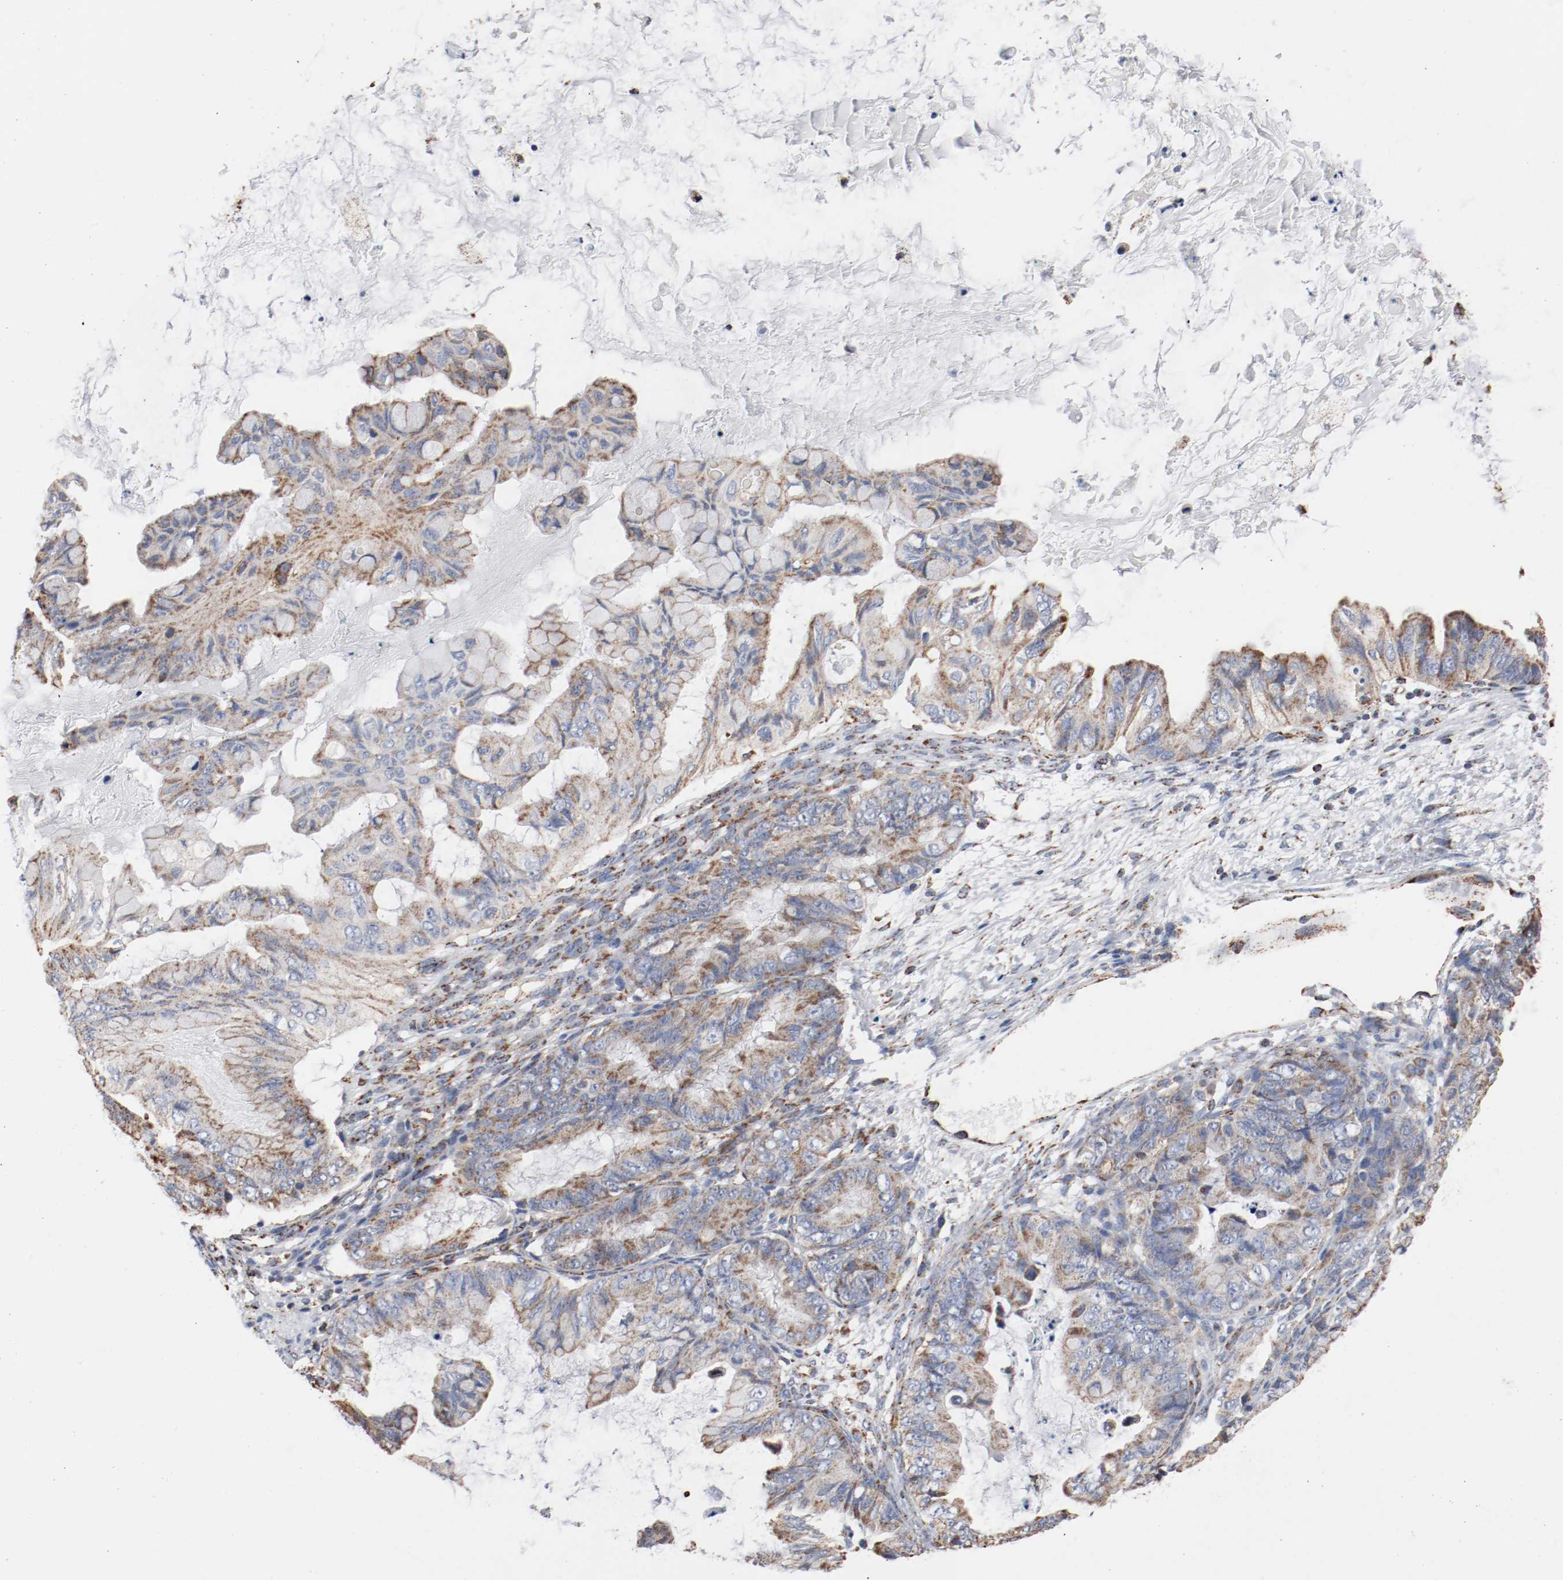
{"staining": {"intensity": "moderate", "quantity": ">75%", "location": "cytoplasmic/membranous"}, "tissue": "ovarian cancer", "cell_type": "Tumor cells", "image_type": "cancer", "snomed": [{"axis": "morphology", "description": "Cystadenocarcinoma, mucinous, NOS"}, {"axis": "topography", "description": "Ovary"}], "caption": "This is a micrograph of IHC staining of ovarian cancer (mucinous cystadenocarcinoma), which shows moderate expression in the cytoplasmic/membranous of tumor cells.", "gene": "NDUFS4", "patient": {"sex": "female", "age": 36}}